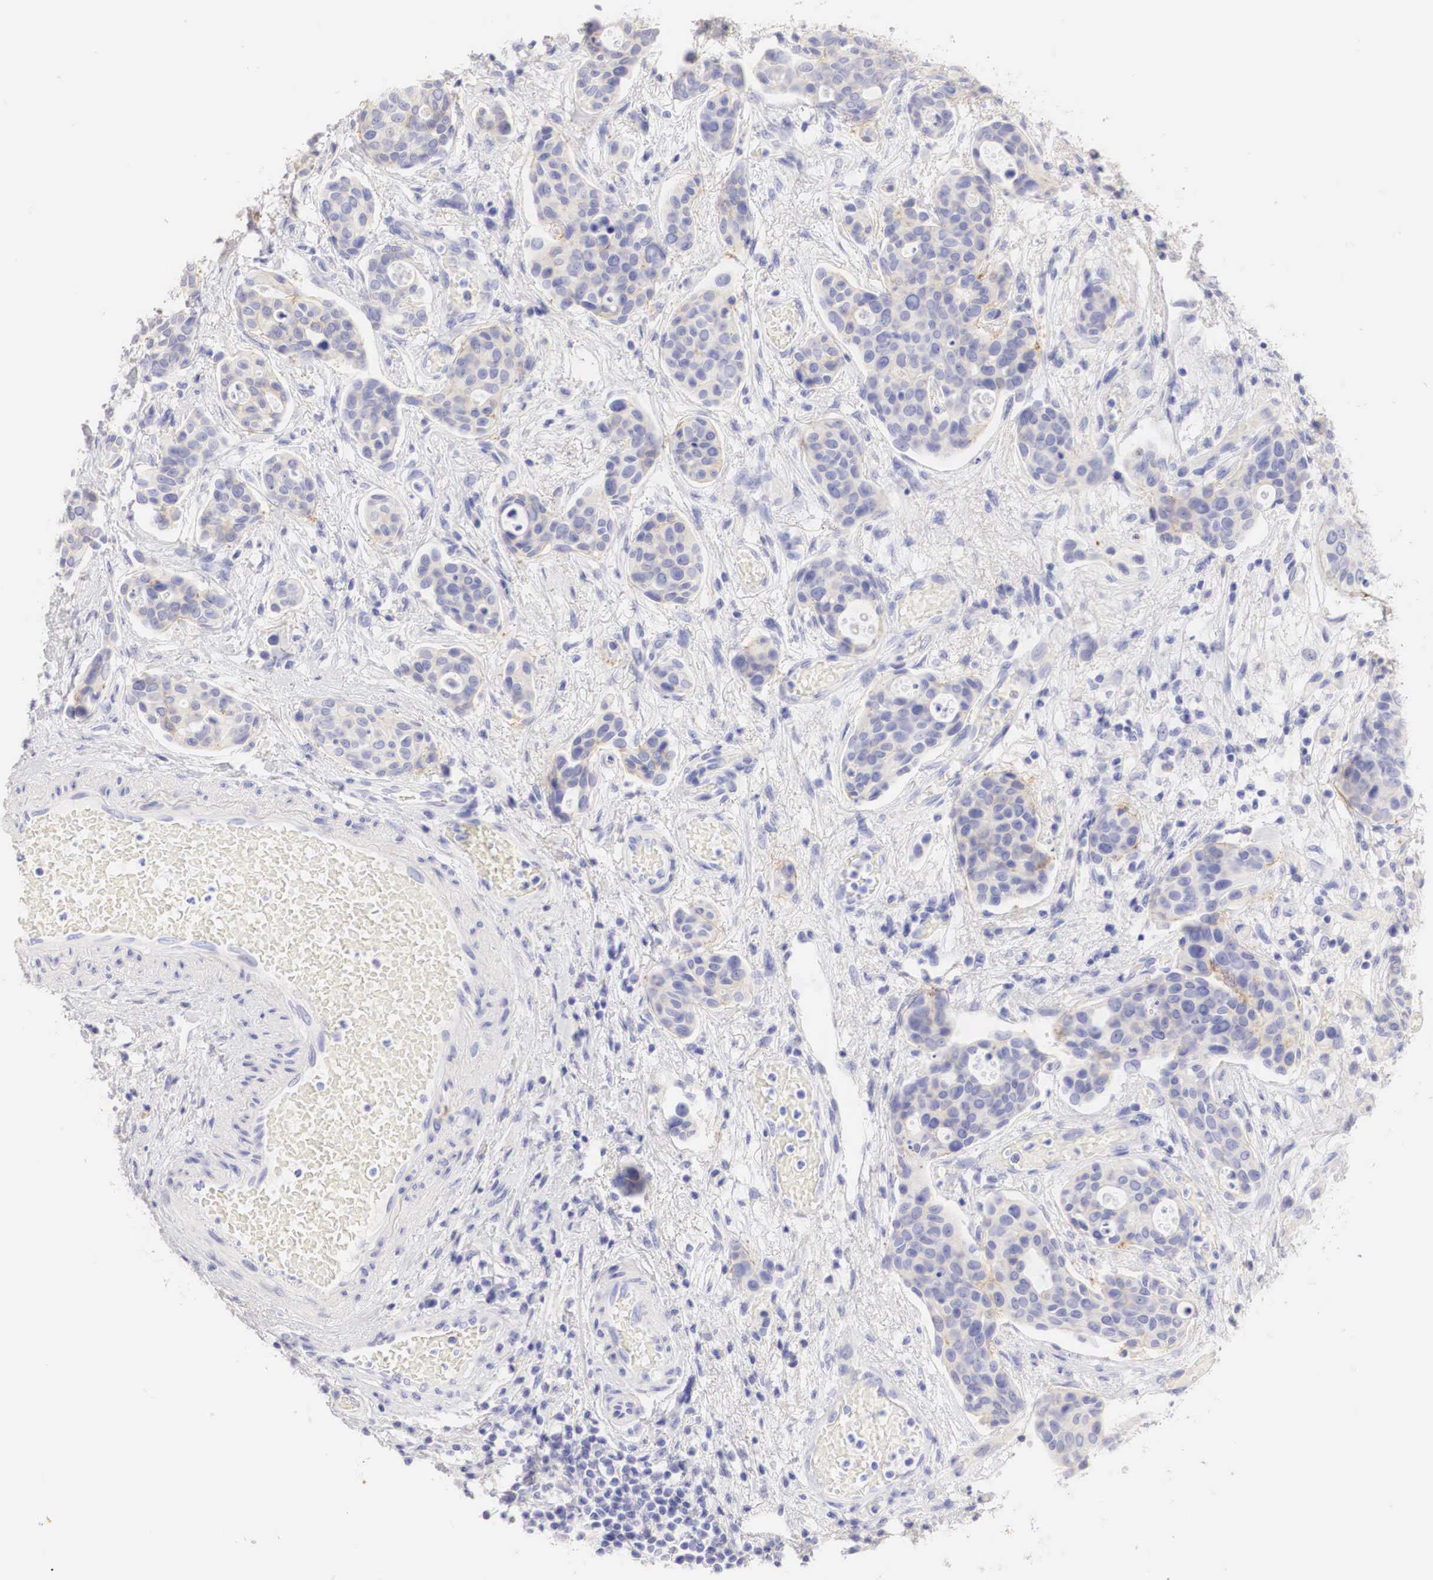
{"staining": {"intensity": "weak", "quantity": "<25%", "location": "cytoplasmic/membranous"}, "tissue": "urothelial cancer", "cell_type": "Tumor cells", "image_type": "cancer", "snomed": [{"axis": "morphology", "description": "Urothelial carcinoma, High grade"}, {"axis": "topography", "description": "Urinary bladder"}], "caption": "This photomicrograph is of urothelial carcinoma (high-grade) stained with immunohistochemistry to label a protein in brown with the nuclei are counter-stained blue. There is no expression in tumor cells.", "gene": "ERBB2", "patient": {"sex": "male", "age": 78}}